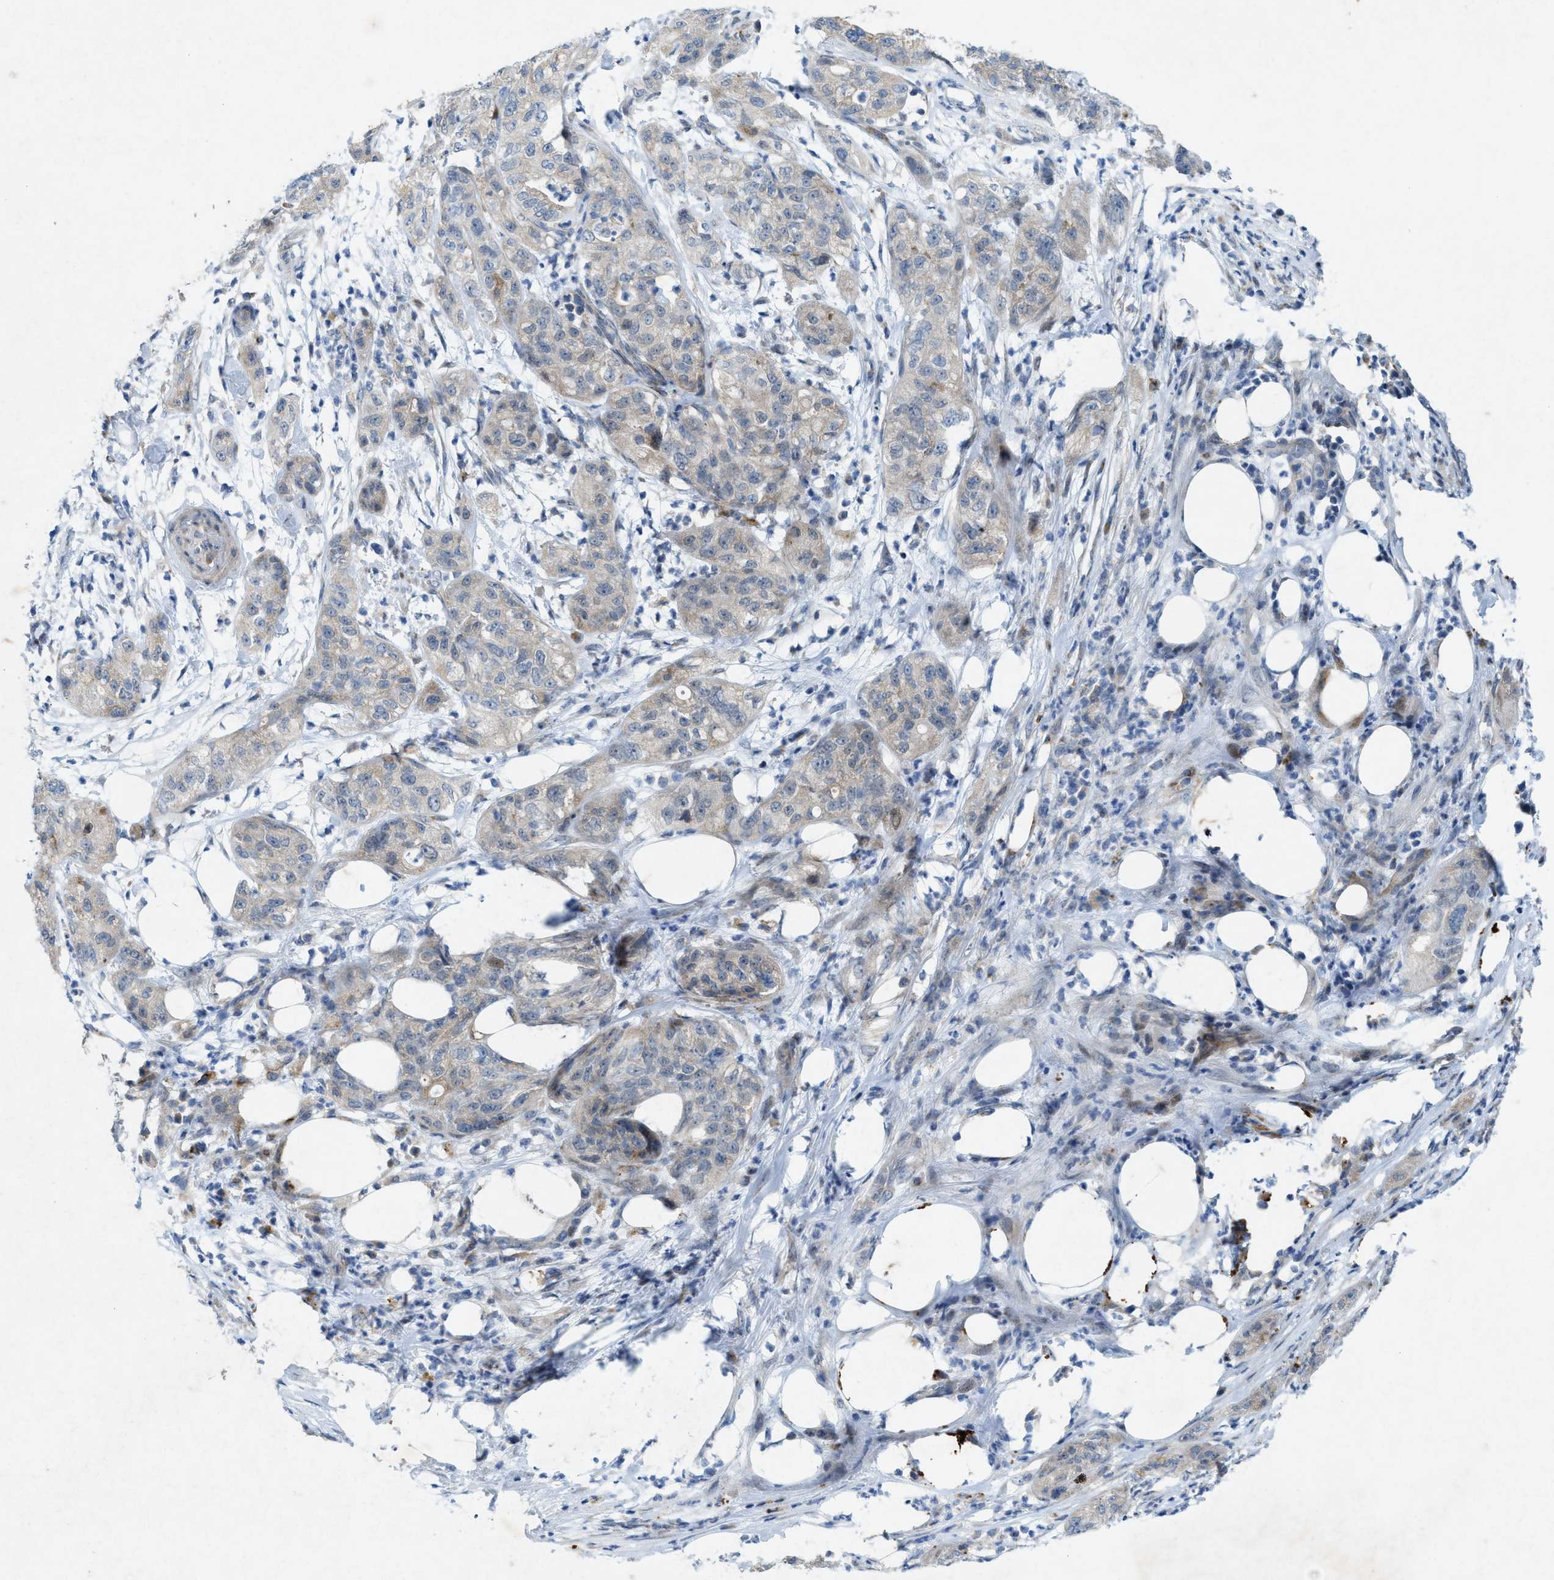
{"staining": {"intensity": "weak", "quantity": "<25%", "location": "cytoplasmic/membranous"}, "tissue": "pancreatic cancer", "cell_type": "Tumor cells", "image_type": "cancer", "snomed": [{"axis": "morphology", "description": "Adenocarcinoma, NOS"}, {"axis": "topography", "description": "Pancreas"}], "caption": "DAB (3,3'-diaminobenzidine) immunohistochemical staining of pancreatic adenocarcinoma displays no significant expression in tumor cells.", "gene": "URGCP", "patient": {"sex": "female", "age": 78}}